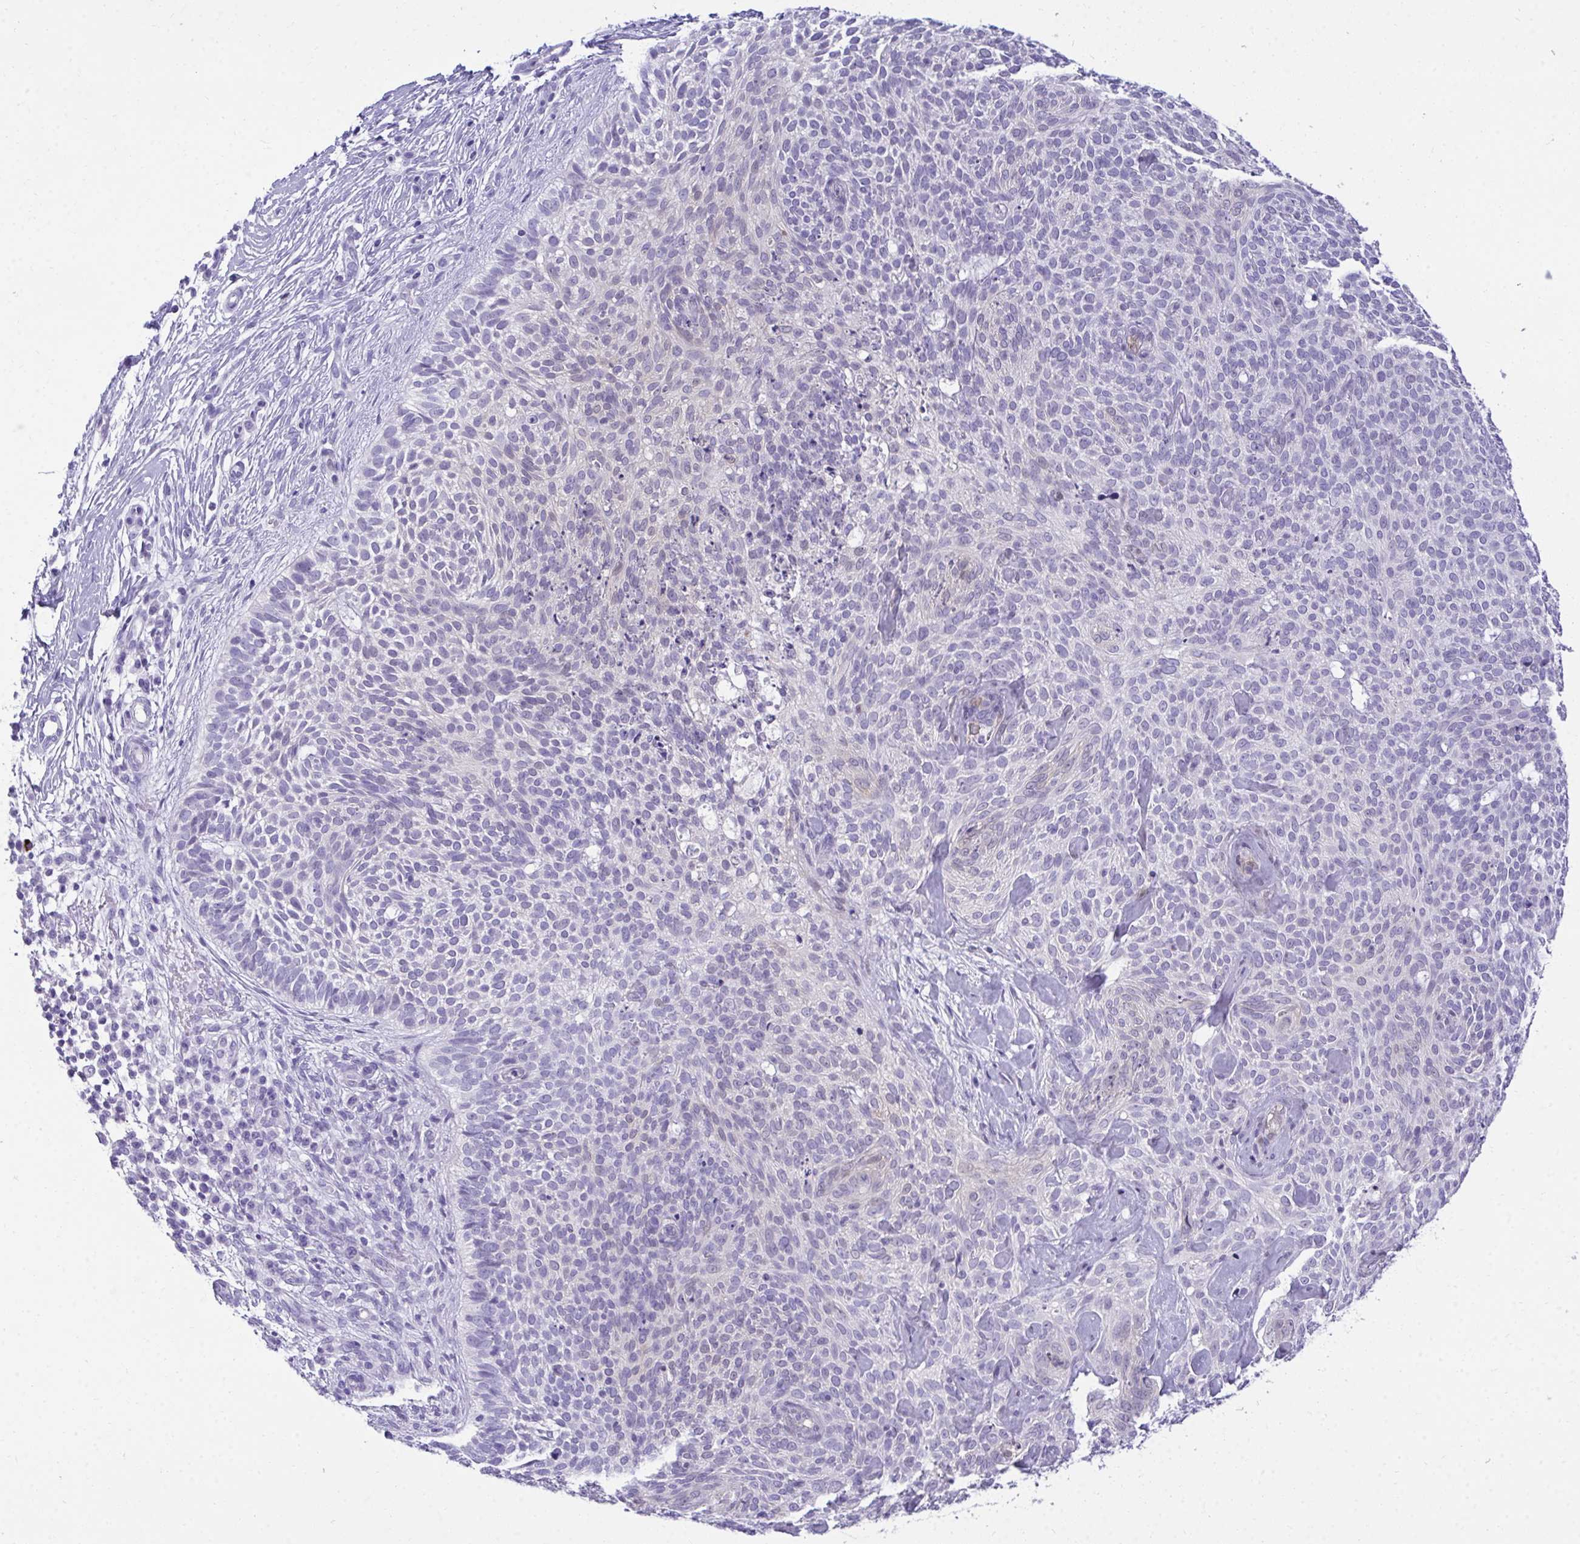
{"staining": {"intensity": "negative", "quantity": "none", "location": "none"}, "tissue": "skin cancer", "cell_type": "Tumor cells", "image_type": "cancer", "snomed": [{"axis": "morphology", "description": "Basal cell carcinoma"}, {"axis": "topography", "description": "Skin"}, {"axis": "topography", "description": "Skin of face"}], "caption": "Tumor cells show no significant protein staining in skin cancer.", "gene": "PGM2L1", "patient": {"sex": "female", "age": 82}}